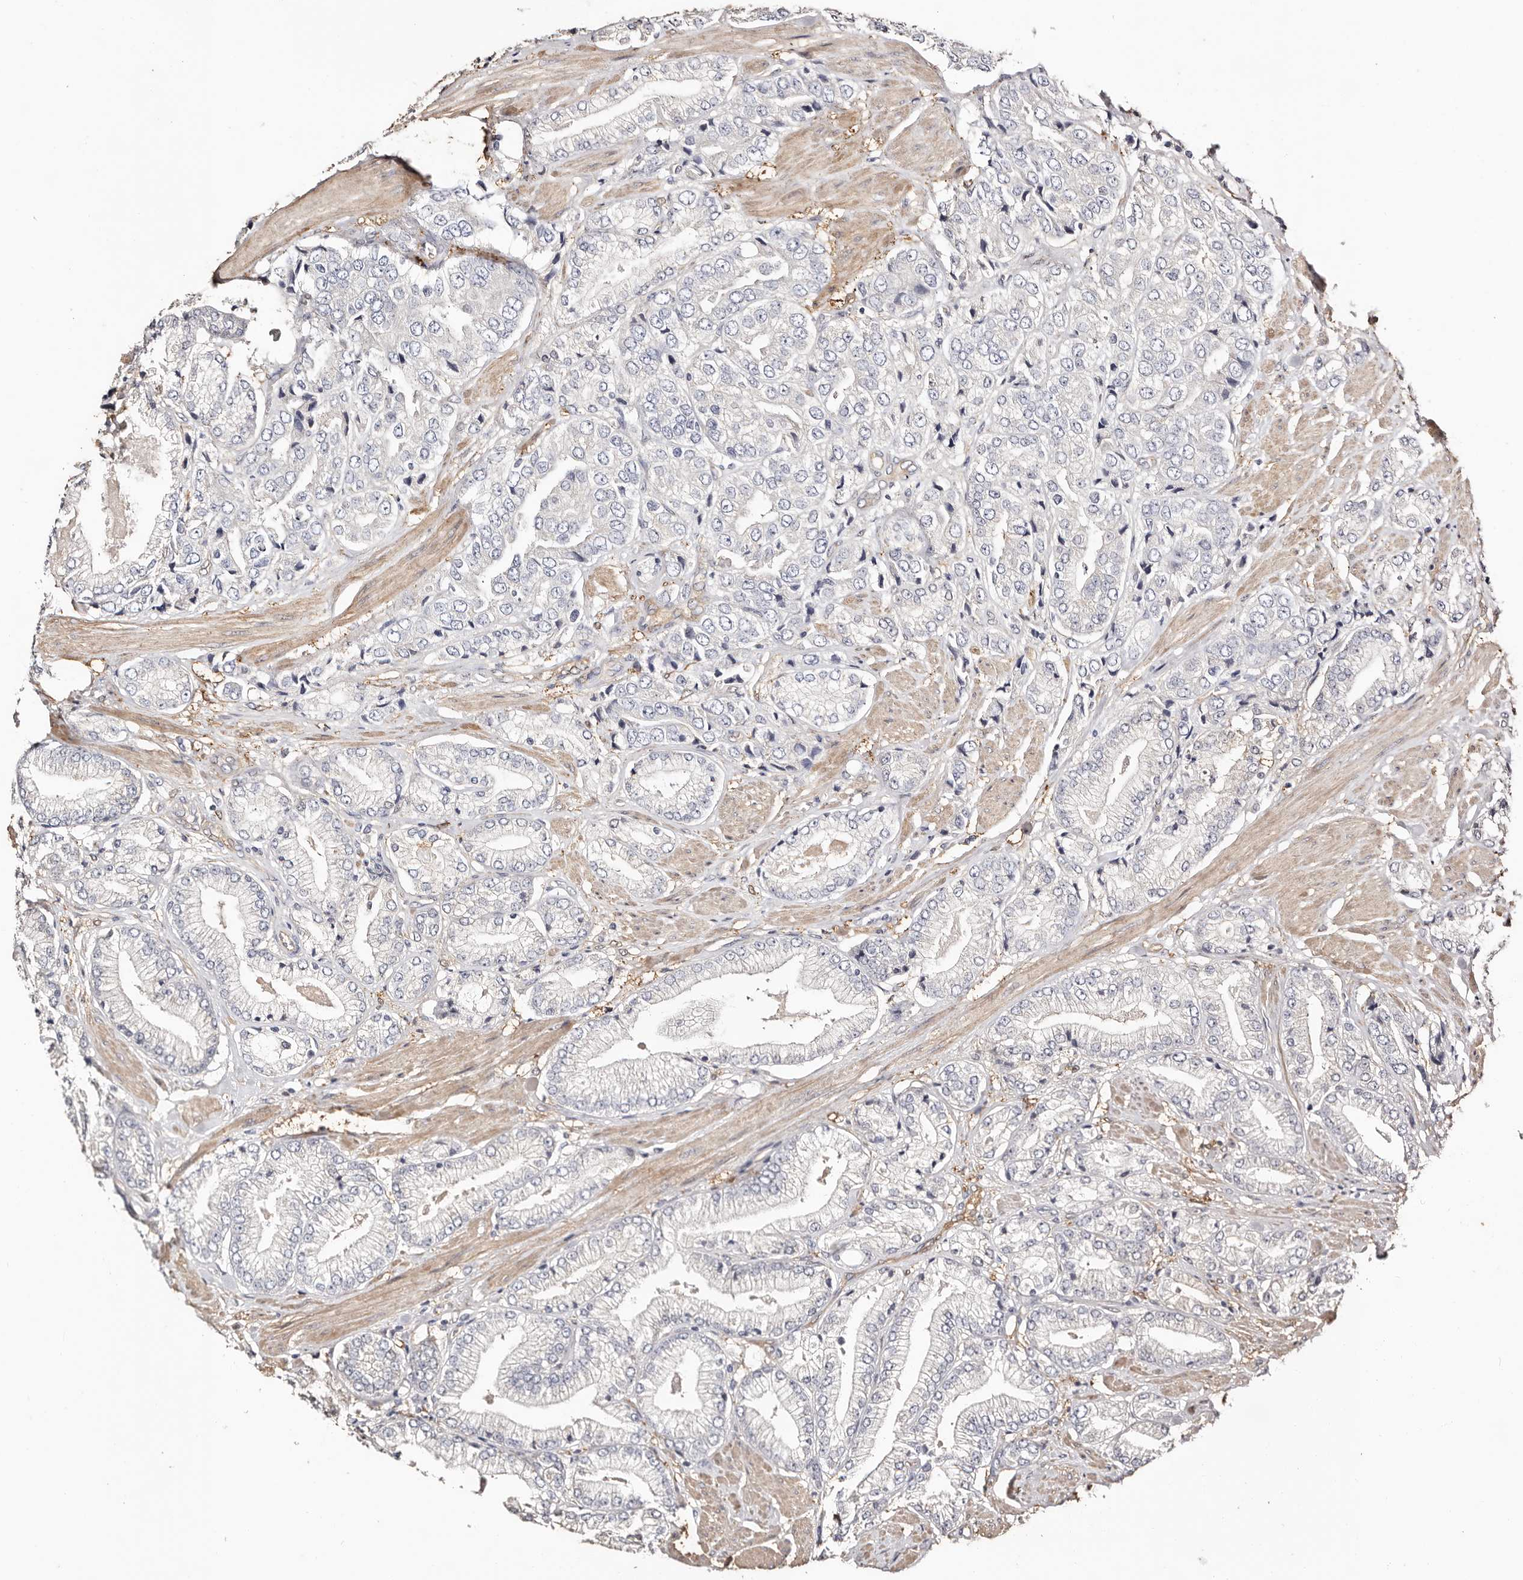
{"staining": {"intensity": "negative", "quantity": "none", "location": "none"}, "tissue": "prostate cancer", "cell_type": "Tumor cells", "image_type": "cancer", "snomed": [{"axis": "morphology", "description": "Adenocarcinoma, High grade"}, {"axis": "topography", "description": "Prostate"}], "caption": "DAB immunohistochemical staining of human prostate high-grade adenocarcinoma reveals no significant positivity in tumor cells.", "gene": "TGM2", "patient": {"sex": "male", "age": 50}}